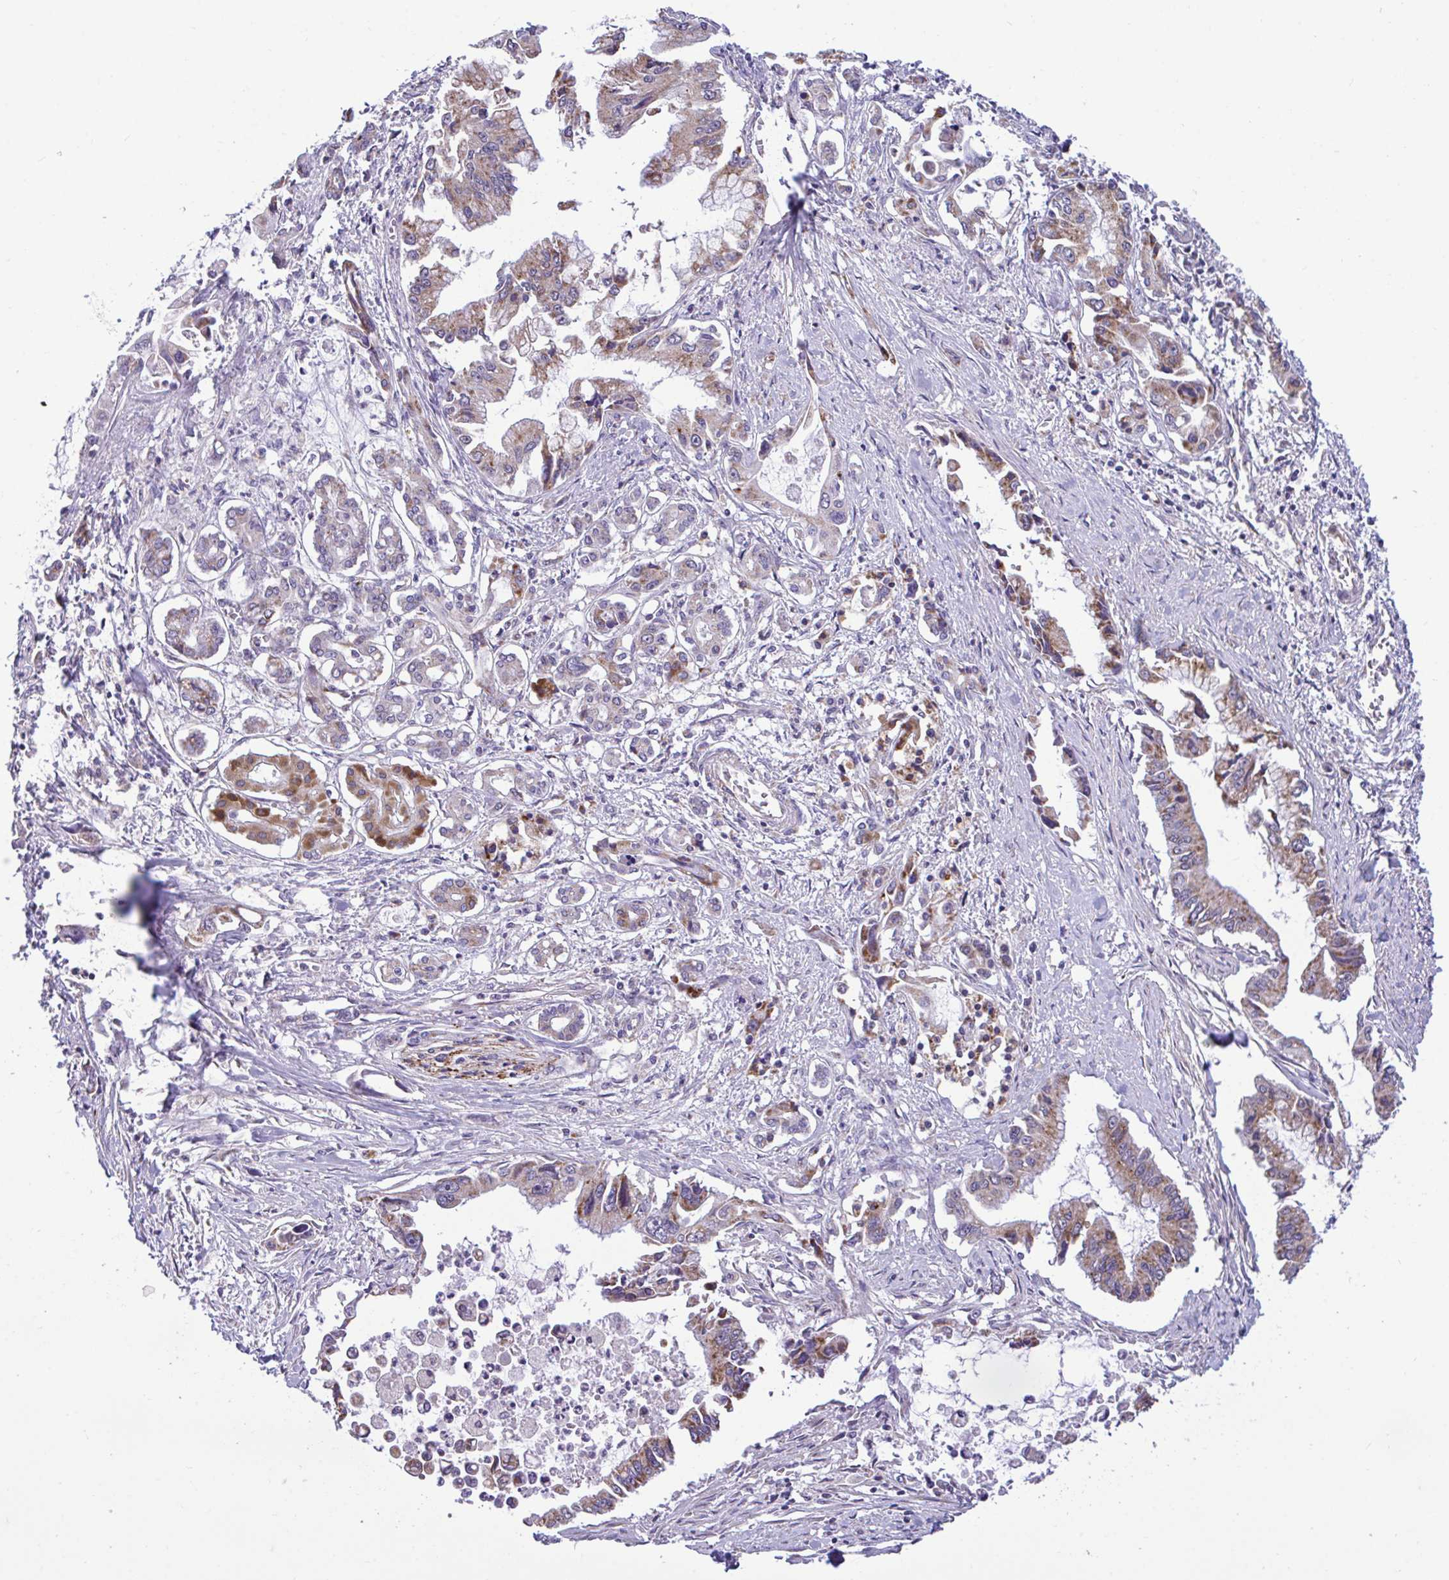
{"staining": {"intensity": "moderate", "quantity": ">75%", "location": "cytoplasmic/membranous"}, "tissue": "pancreatic cancer", "cell_type": "Tumor cells", "image_type": "cancer", "snomed": [{"axis": "morphology", "description": "Adenocarcinoma, NOS"}, {"axis": "topography", "description": "Pancreas"}], "caption": "Brown immunohistochemical staining in adenocarcinoma (pancreatic) displays moderate cytoplasmic/membranous positivity in about >75% of tumor cells.", "gene": "SARS2", "patient": {"sex": "male", "age": 84}}